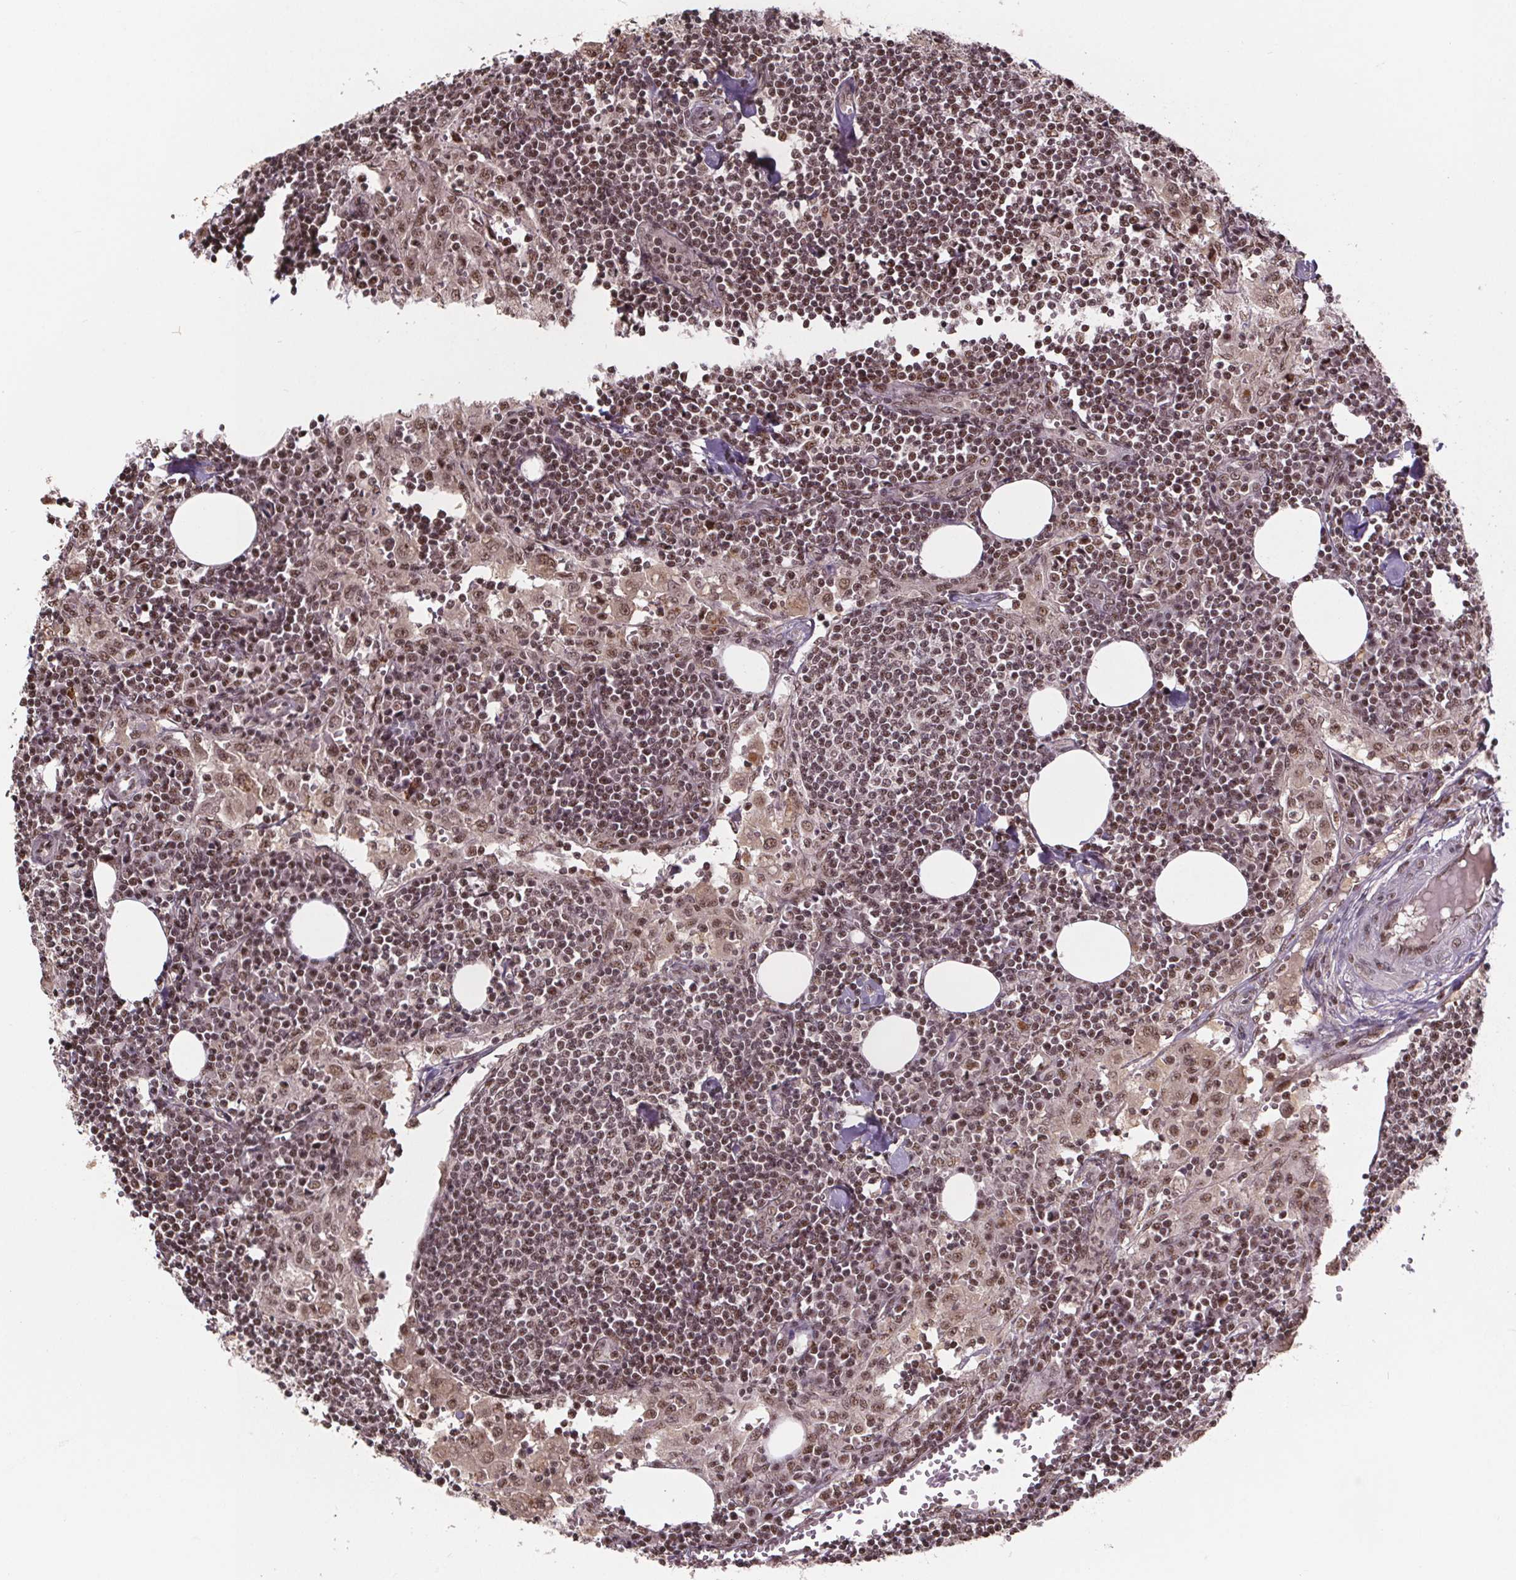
{"staining": {"intensity": "moderate", "quantity": "25%-75%", "location": "nuclear"}, "tissue": "lymph node", "cell_type": "Non-germinal center cells", "image_type": "normal", "snomed": [{"axis": "morphology", "description": "Normal tissue, NOS"}, {"axis": "topography", "description": "Lymph node"}], "caption": "Protein analysis of benign lymph node demonstrates moderate nuclear expression in approximately 25%-75% of non-germinal center cells. Immunohistochemistry stains the protein of interest in brown and the nuclei are stained blue.", "gene": "JARID2", "patient": {"sex": "male", "age": 55}}